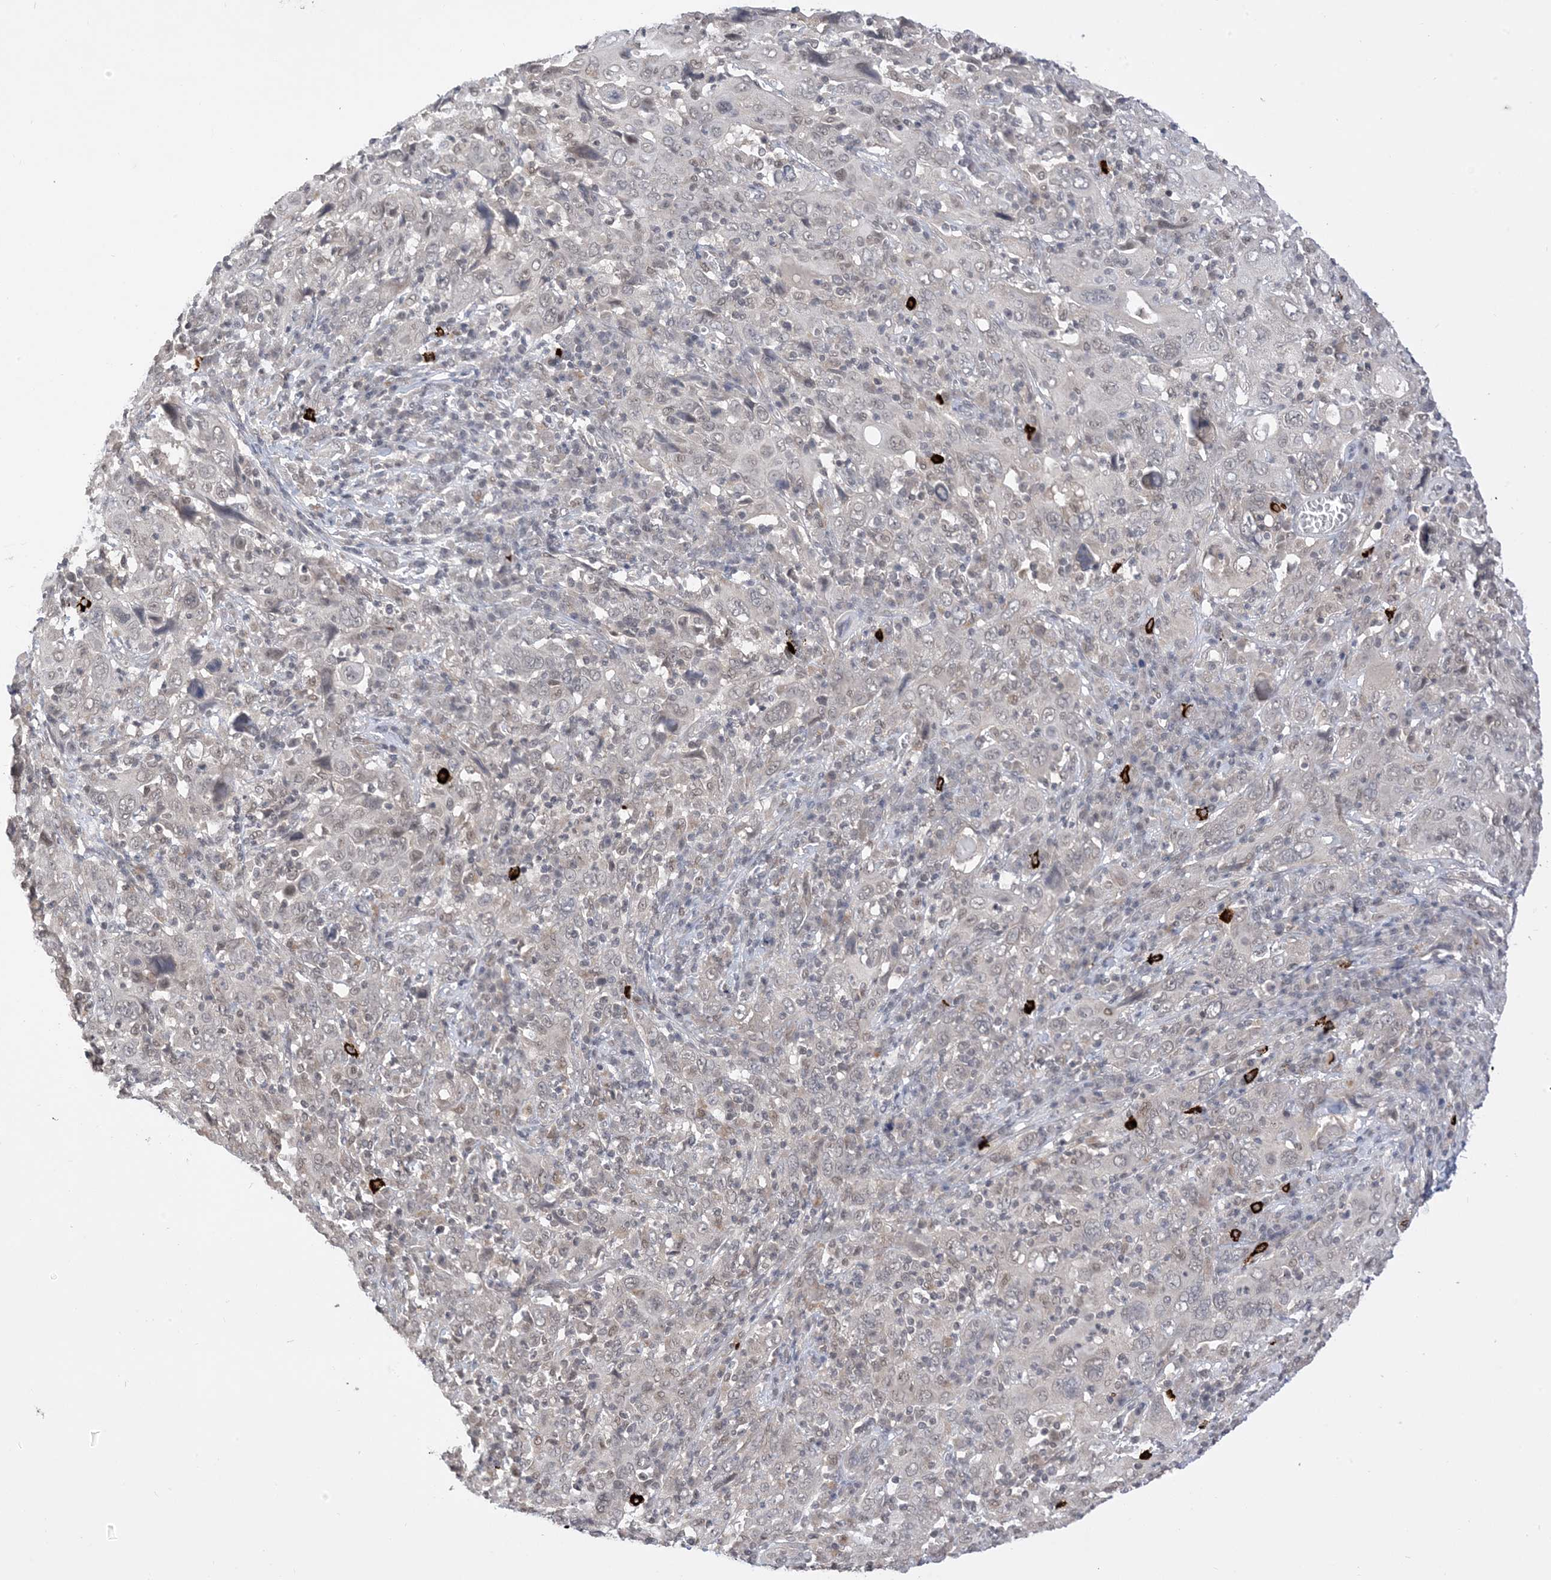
{"staining": {"intensity": "weak", "quantity": "<25%", "location": "nuclear"}, "tissue": "cervical cancer", "cell_type": "Tumor cells", "image_type": "cancer", "snomed": [{"axis": "morphology", "description": "Squamous cell carcinoma, NOS"}, {"axis": "topography", "description": "Cervix"}], "caption": "Immunohistochemical staining of cervical cancer (squamous cell carcinoma) displays no significant staining in tumor cells. (Stains: DAB IHC with hematoxylin counter stain, Microscopy: brightfield microscopy at high magnification).", "gene": "RANBP9", "patient": {"sex": "female", "age": 46}}